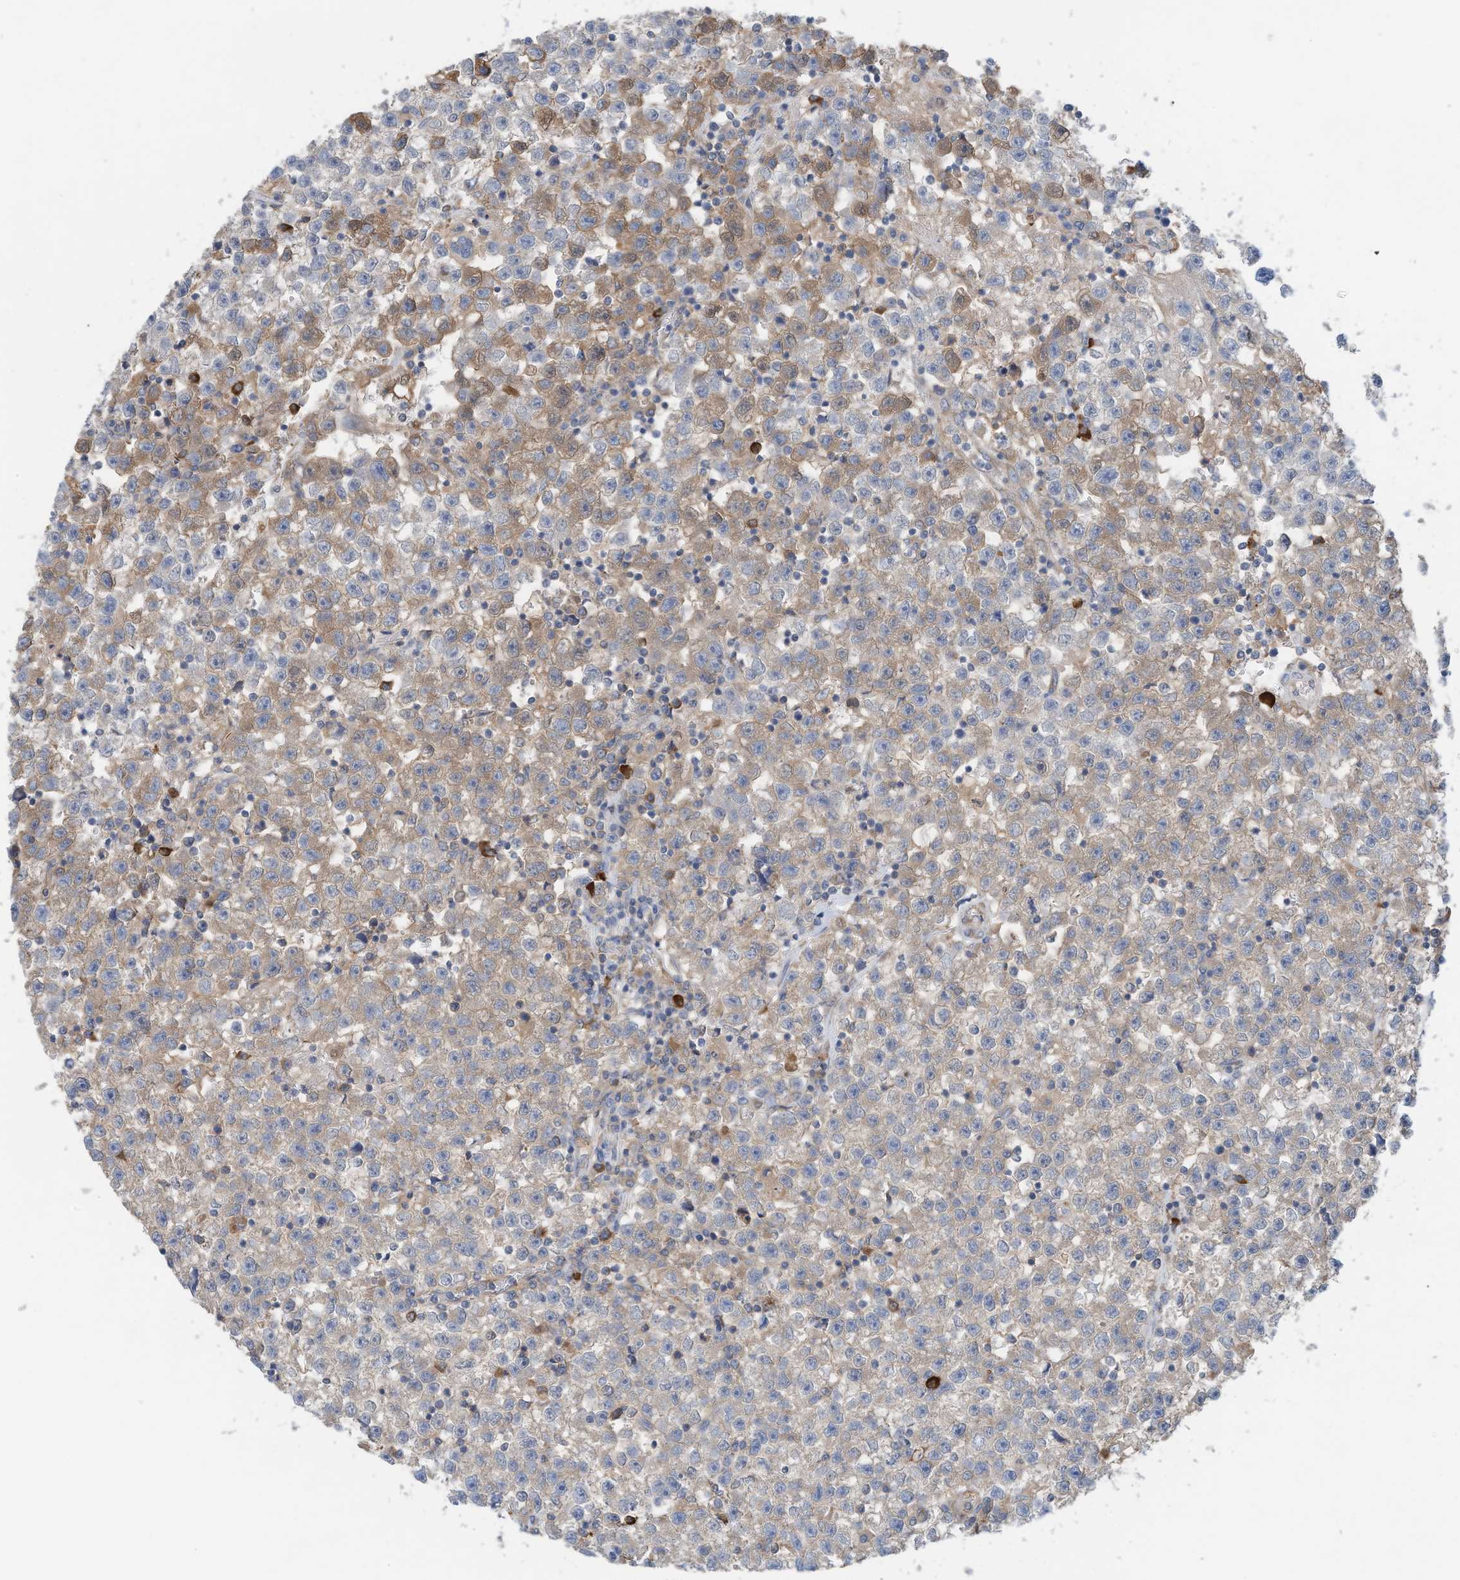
{"staining": {"intensity": "moderate", "quantity": "<25%", "location": "cytoplasmic/membranous"}, "tissue": "testis cancer", "cell_type": "Tumor cells", "image_type": "cancer", "snomed": [{"axis": "morphology", "description": "Seminoma, NOS"}, {"axis": "topography", "description": "Testis"}], "caption": "IHC micrograph of neoplastic tissue: seminoma (testis) stained using IHC demonstrates low levels of moderate protein expression localized specifically in the cytoplasmic/membranous of tumor cells, appearing as a cytoplasmic/membranous brown color.", "gene": "SLC5A11", "patient": {"sex": "male", "age": 22}}